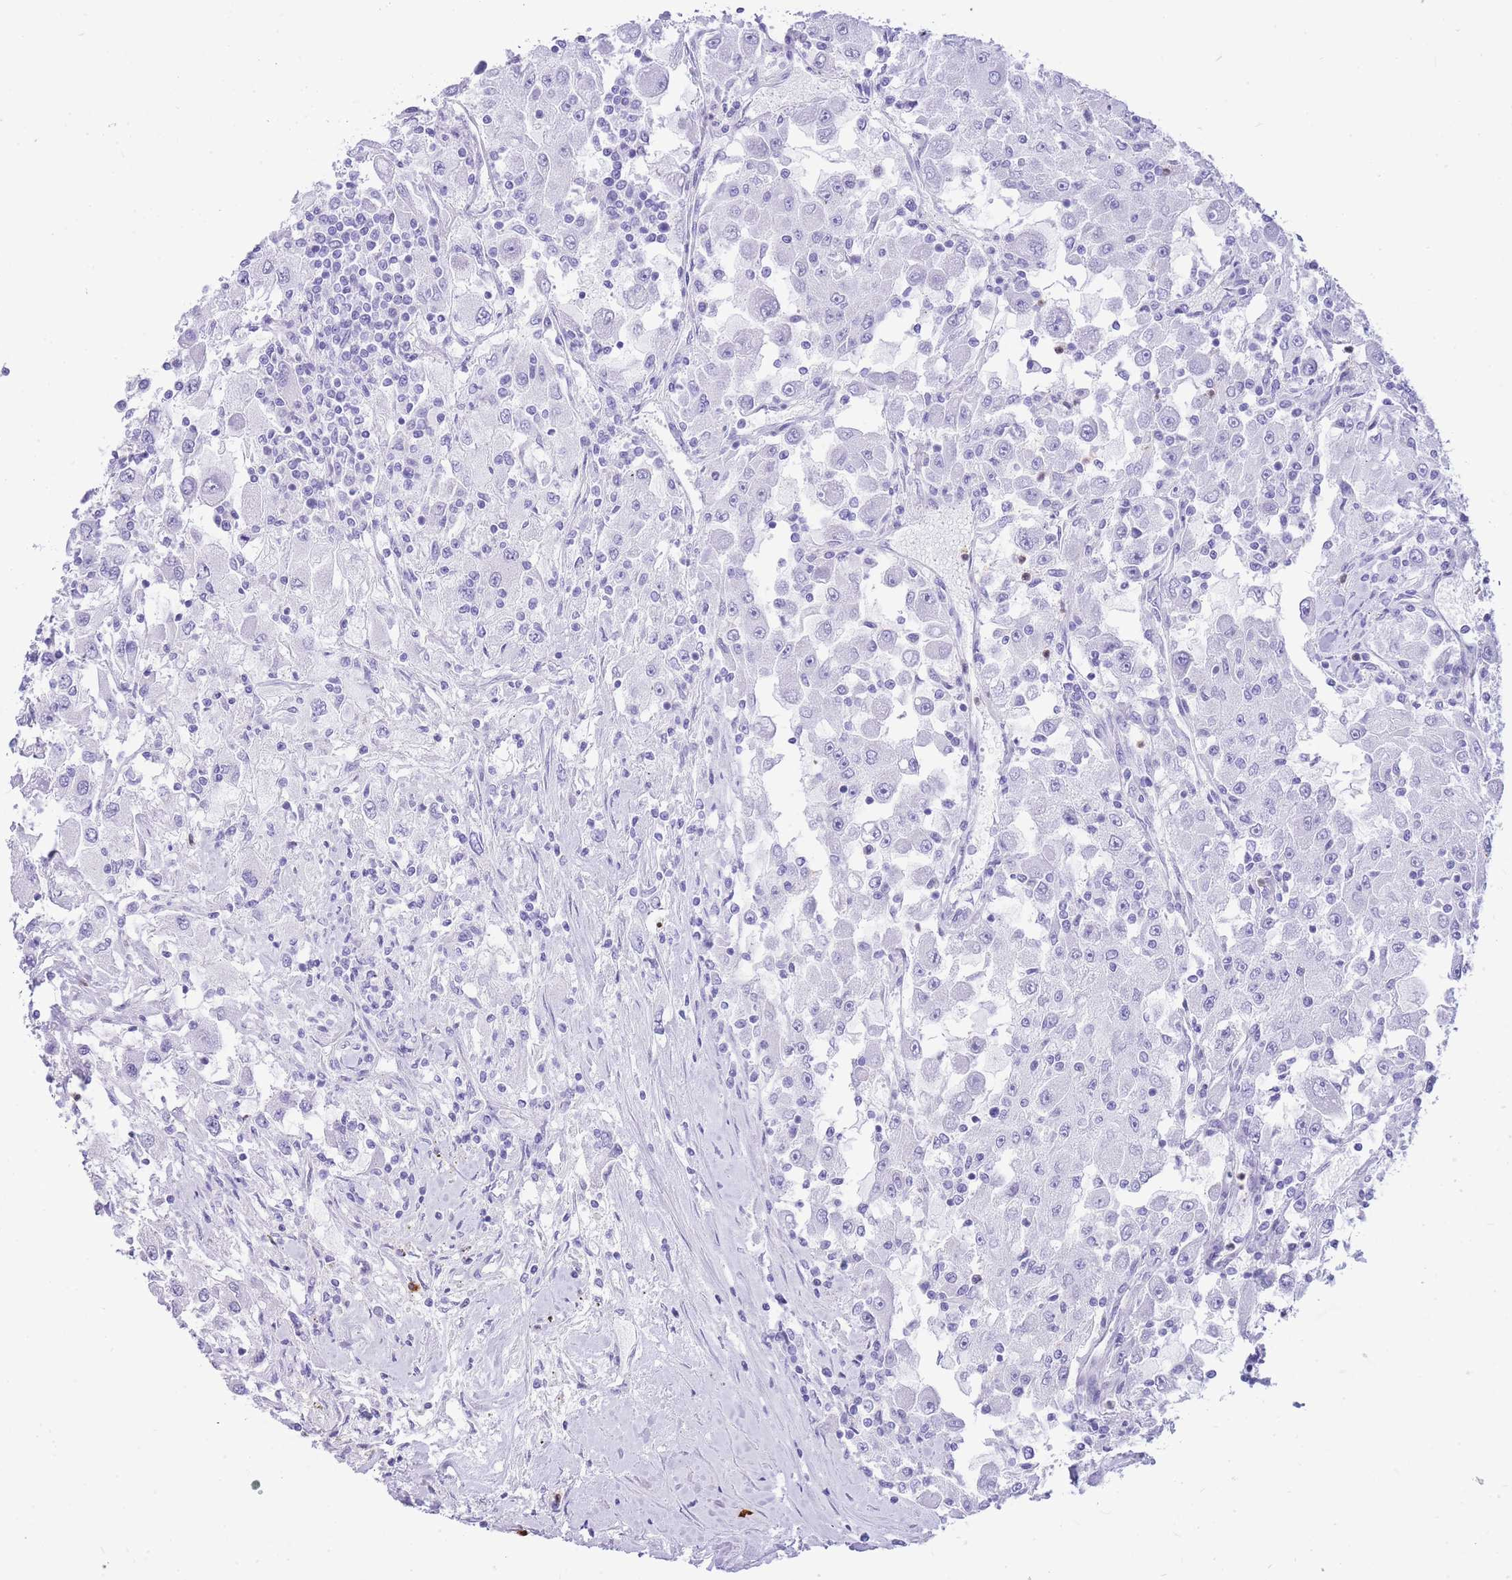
{"staining": {"intensity": "negative", "quantity": "none", "location": "none"}, "tissue": "renal cancer", "cell_type": "Tumor cells", "image_type": "cancer", "snomed": [{"axis": "morphology", "description": "Adenocarcinoma, NOS"}, {"axis": "topography", "description": "Kidney"}], "caption": "High power microscopy photomicrograph of an immunohistochemistry (IHC) photomicrograph of renal adenocarcinoma, revealing no significant positivity in tumor cells.", "gene": "HERC1", "patient": {"sex": "female", "age": 67}}